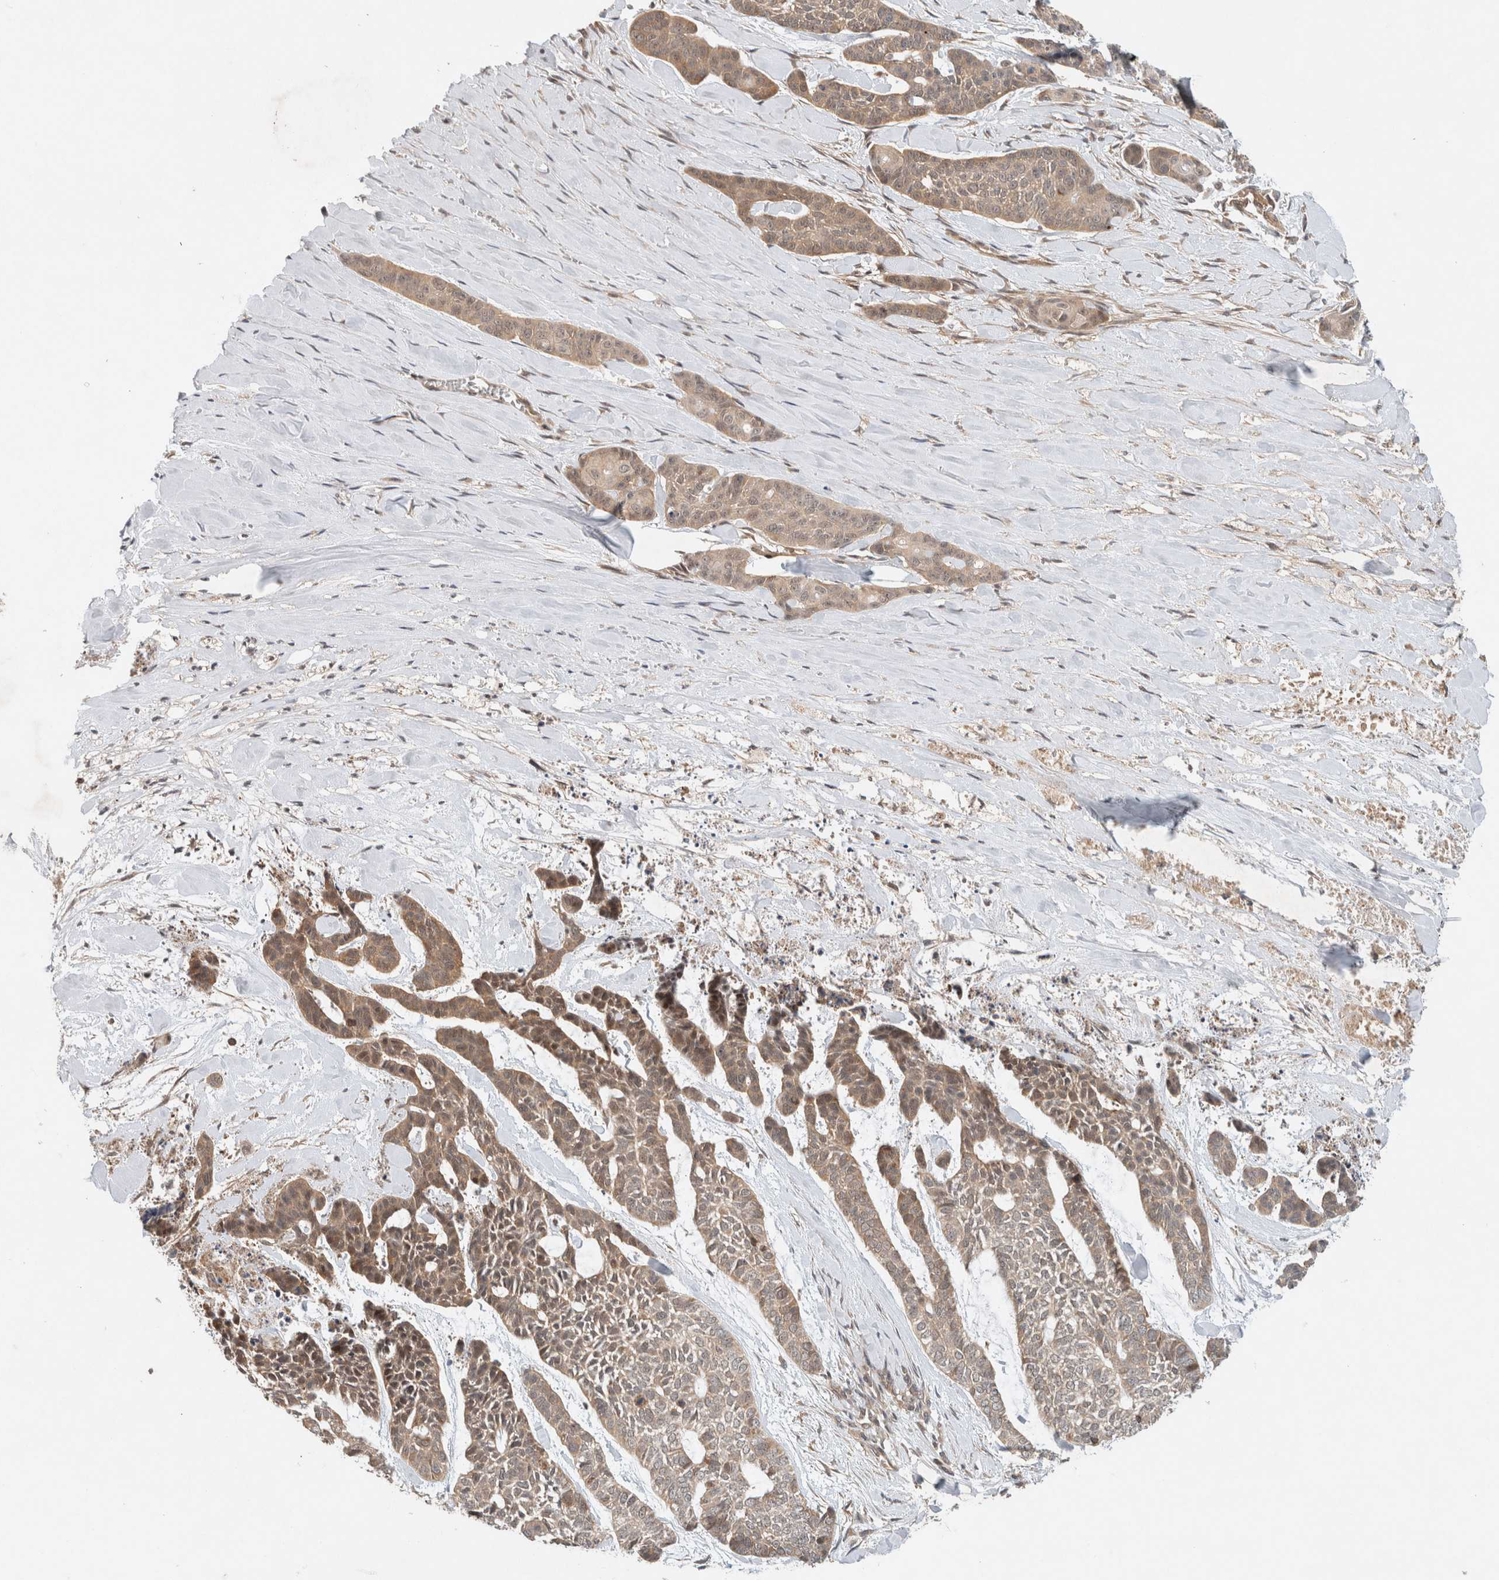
{"staining": {"intensity": "weak", "quantity": ">75%", "location": "cytoplasmic/membranous"}, "tissue": "skin cancer", "cell_type": "Tumor cells", "image_type": "cancer", "snomed": [{"axis": "morphology", "description": "Basal cell carcinoma"}, {"axis": "topography", "description": "Skin"}], "caption": "Weak cytoplasmic/membranous protein staining is identified in about >75% of tumor cells in skin cancer.", "gene": "CAAP1", "patient": {"sex": "female", "age": 64}}